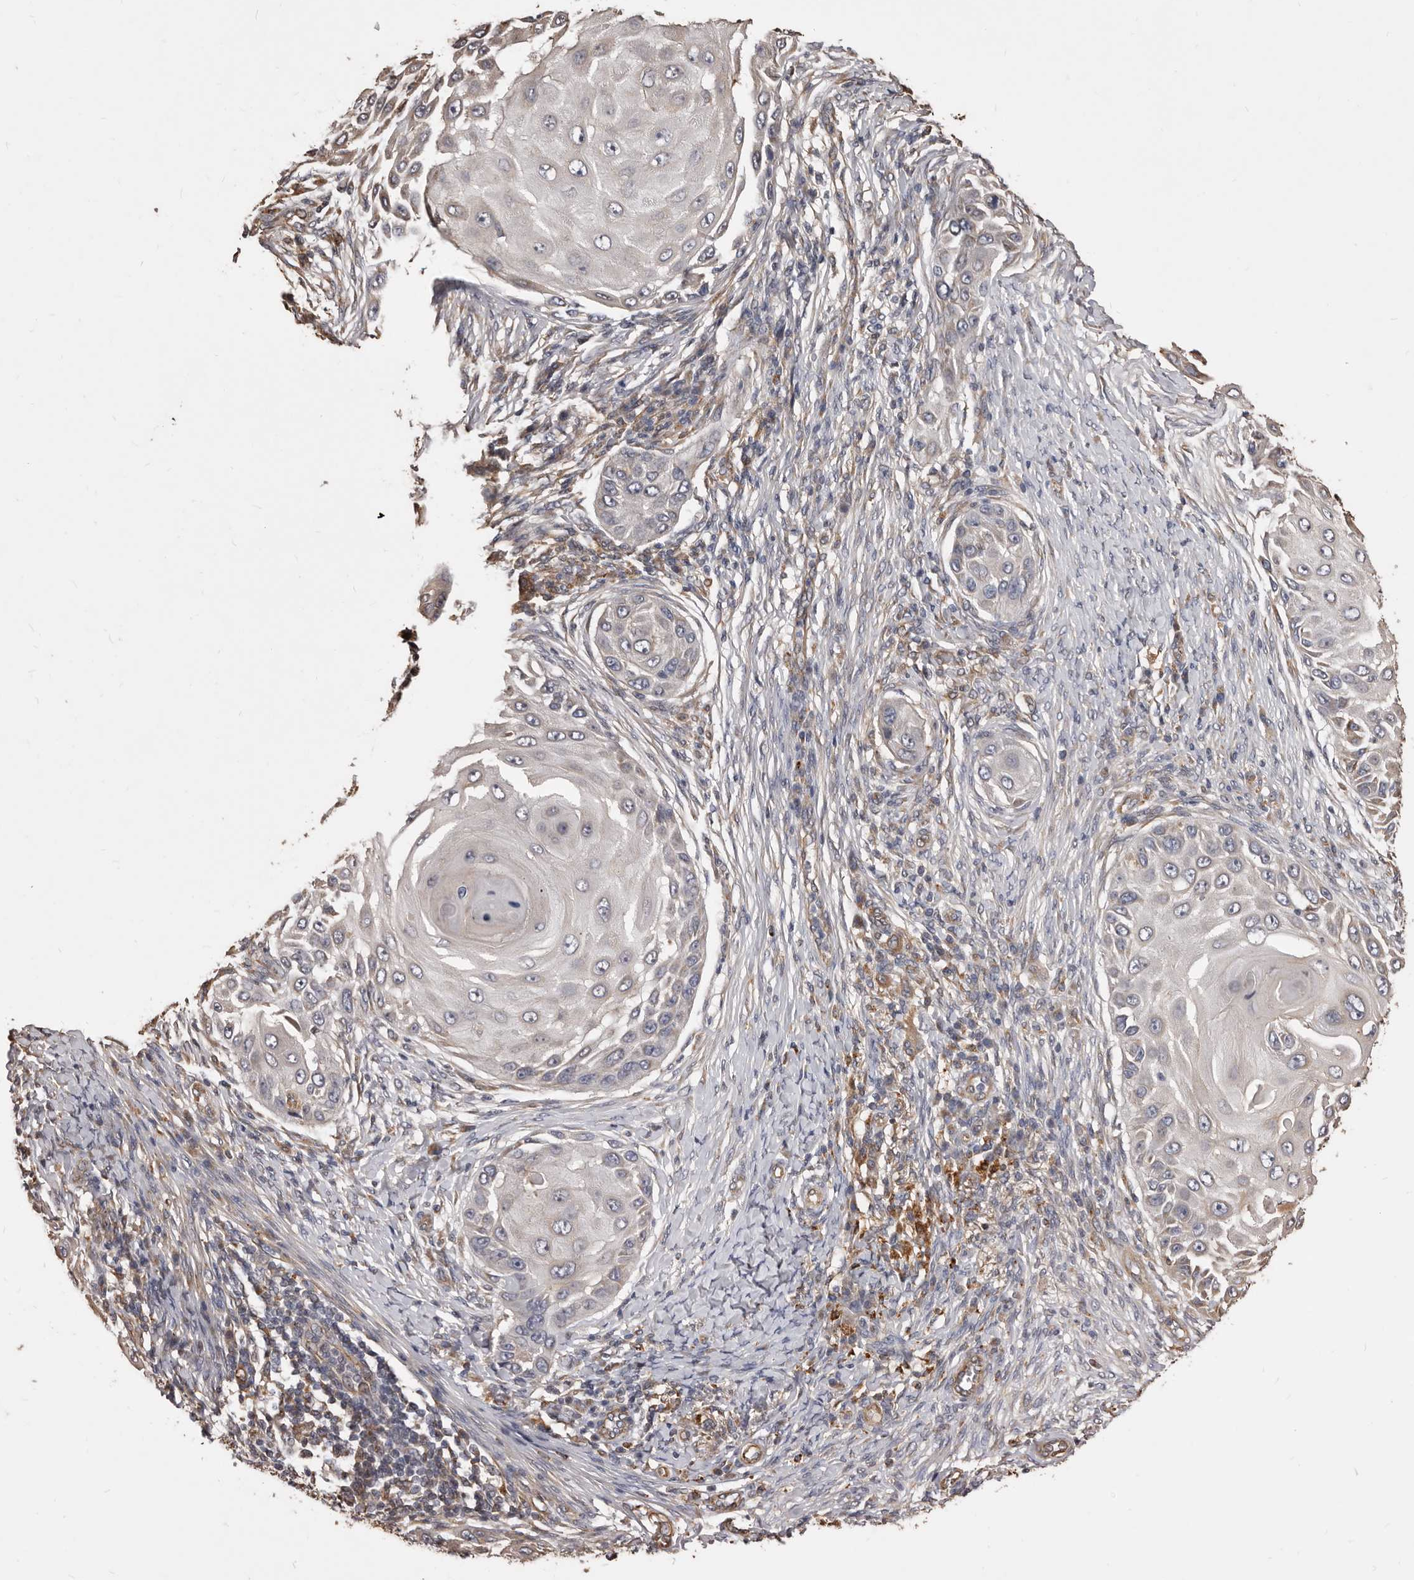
{"staining": {"intensity": "negative", "quantity": "none", "location": "none"}, "tissue": "skin cancer", "cell_type": "Tumor cells", "image_type": "cancer", "snomed": [{"axis": "morphology", "description": "Squamous cell carcinoma, NOS"}, {"axis": "topography", "description": "Skin"}], "caption": "This is an immunohistochemistry (IHC) histopathology image of skin squamous cell carcinoma. There is no positivity in tumor cells.", "gene": "ALPK1", "patient": {"sex": "female", "age": 44}}